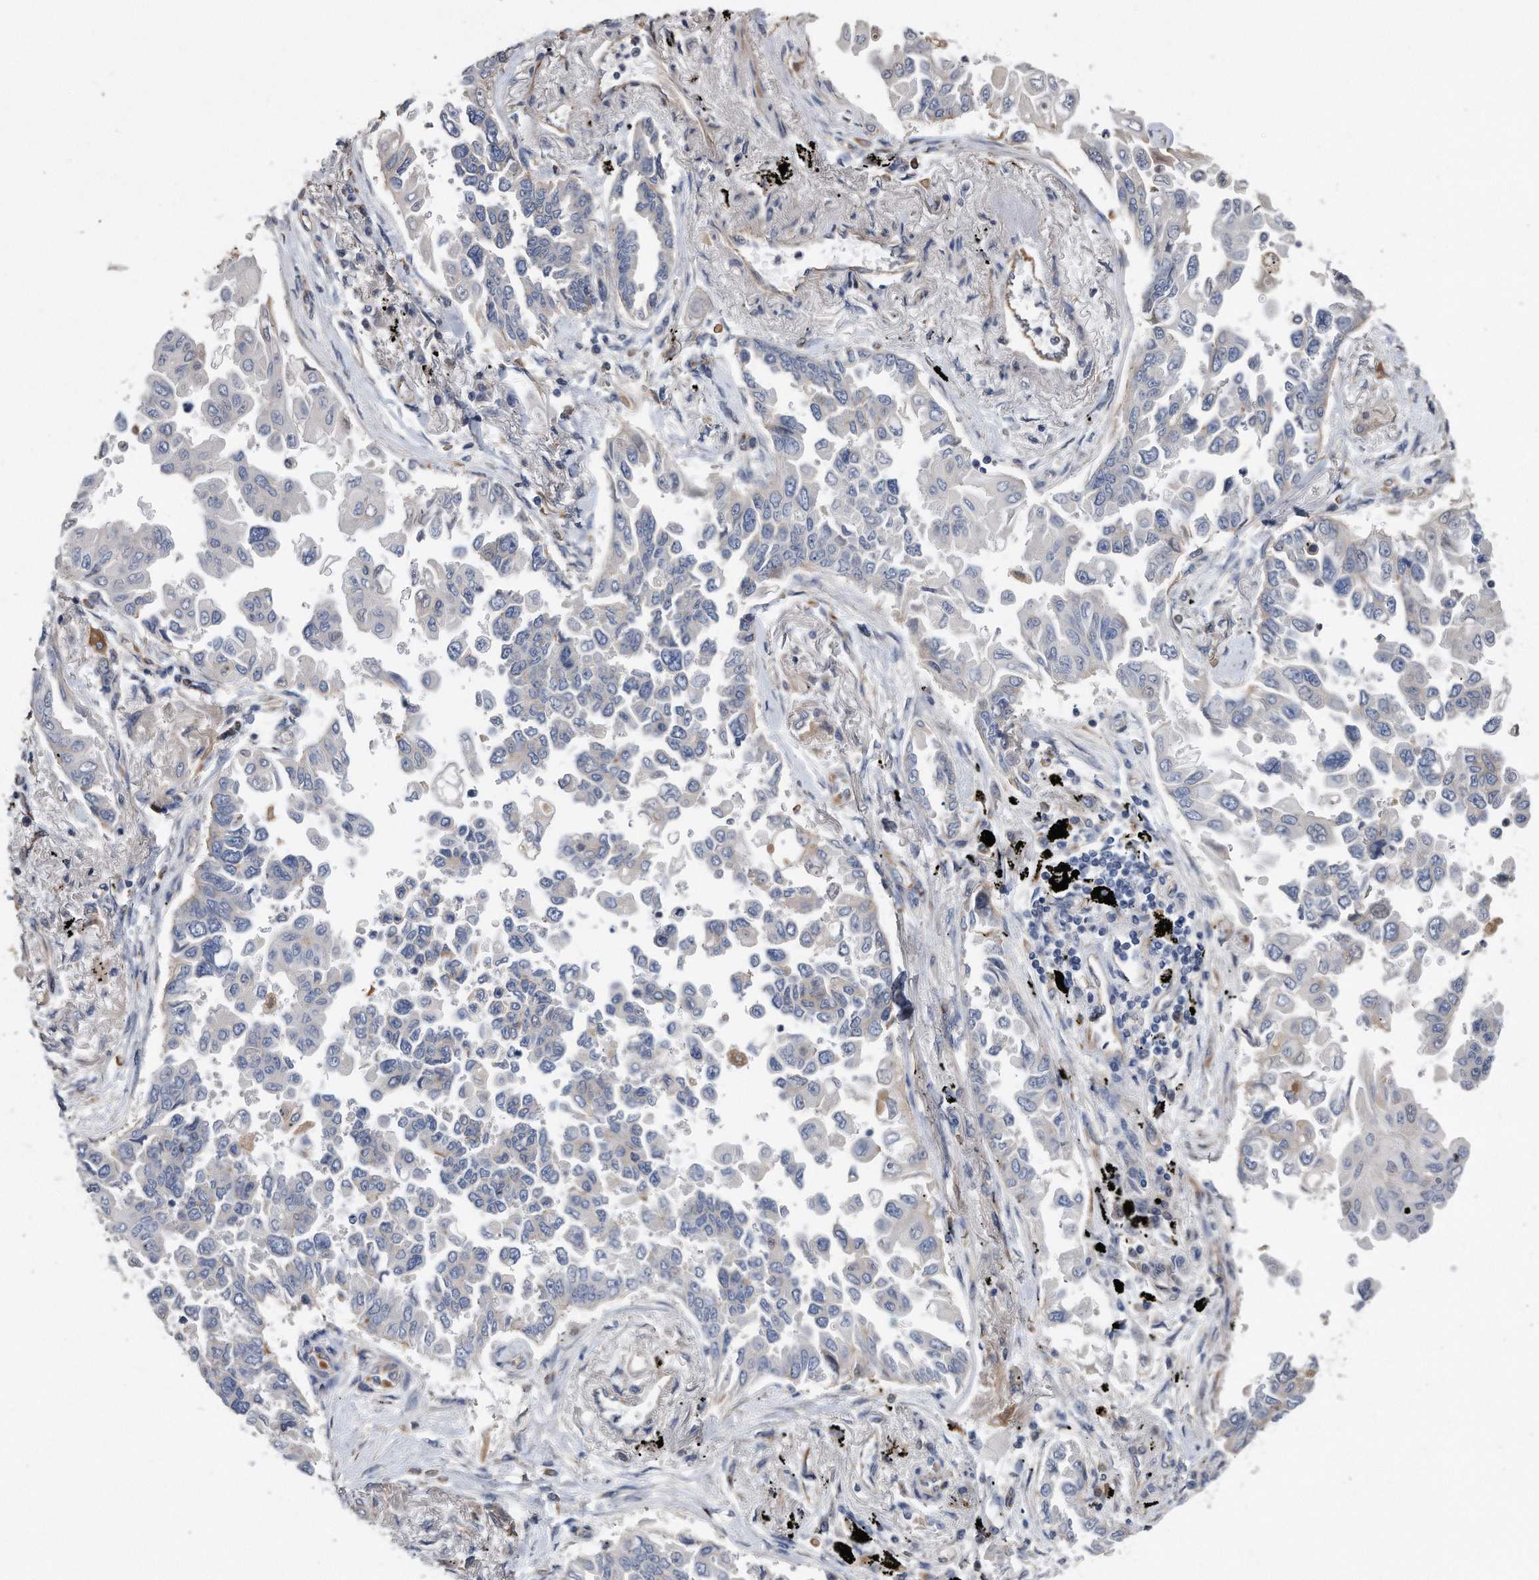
{"staining": {"intensity": "negative", "quantity": "none", "location": "none"}, "tissue": "lung cancer", "cell_type": "Tumor cells", "image_type": "cancer", "snomed": [{"axis": "morphology", "description": "Adenocarcinoma, NOS"}, {"axis": "topography", "description": "Lung"}], "caption": "Tumor cells are negative for protein expression in human lung cancer (adenocarcinoma). Nuclei are stained in blue.", "gene": "GPC1", "patient": {"sex": "female", "age": 67}}